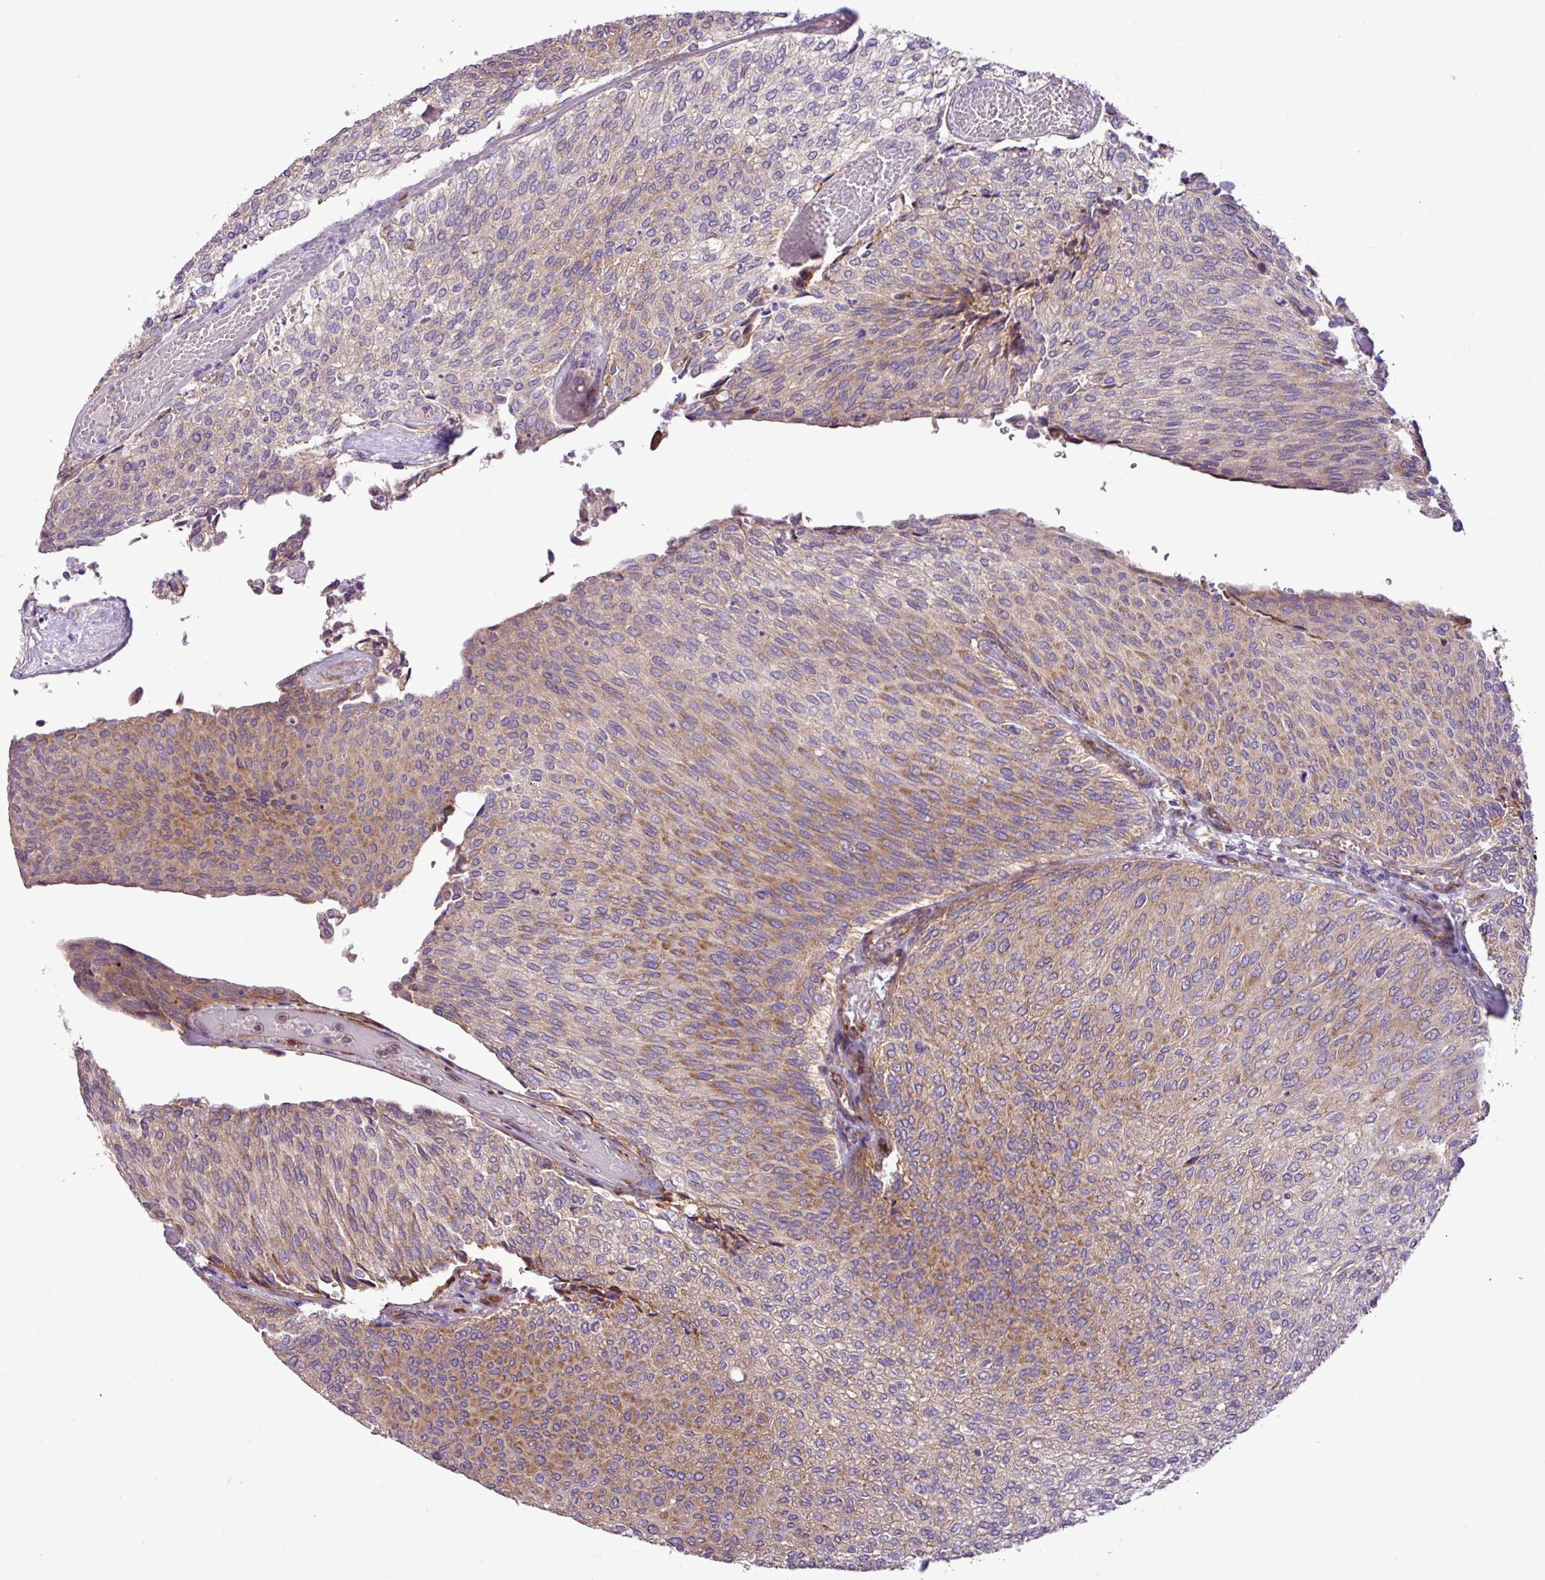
{"staining": {"intensity": "moderate", "quantity": "25%-75%", "location": "cytoplasmic/membranous"}, "tissue": "urothelial cancer", "cell_type": "Tumor cells", "image_type": "cancer", "snomed": [{"axis": "morphology", "description": "Urothelial carcinoma, Low grade"}, {"axis": "topography", "description": "Urinary bladder"}], "caption": "High-power microscopy captured an immunohistochemistry (IHC) histopathology image of urothelial cancer, revealing moderate cytoplasmic/membranous staining in approximately 25%-75% of tumor cells.", "gene": "RPL13", "patient": {"sex": "female", "age": 79}}